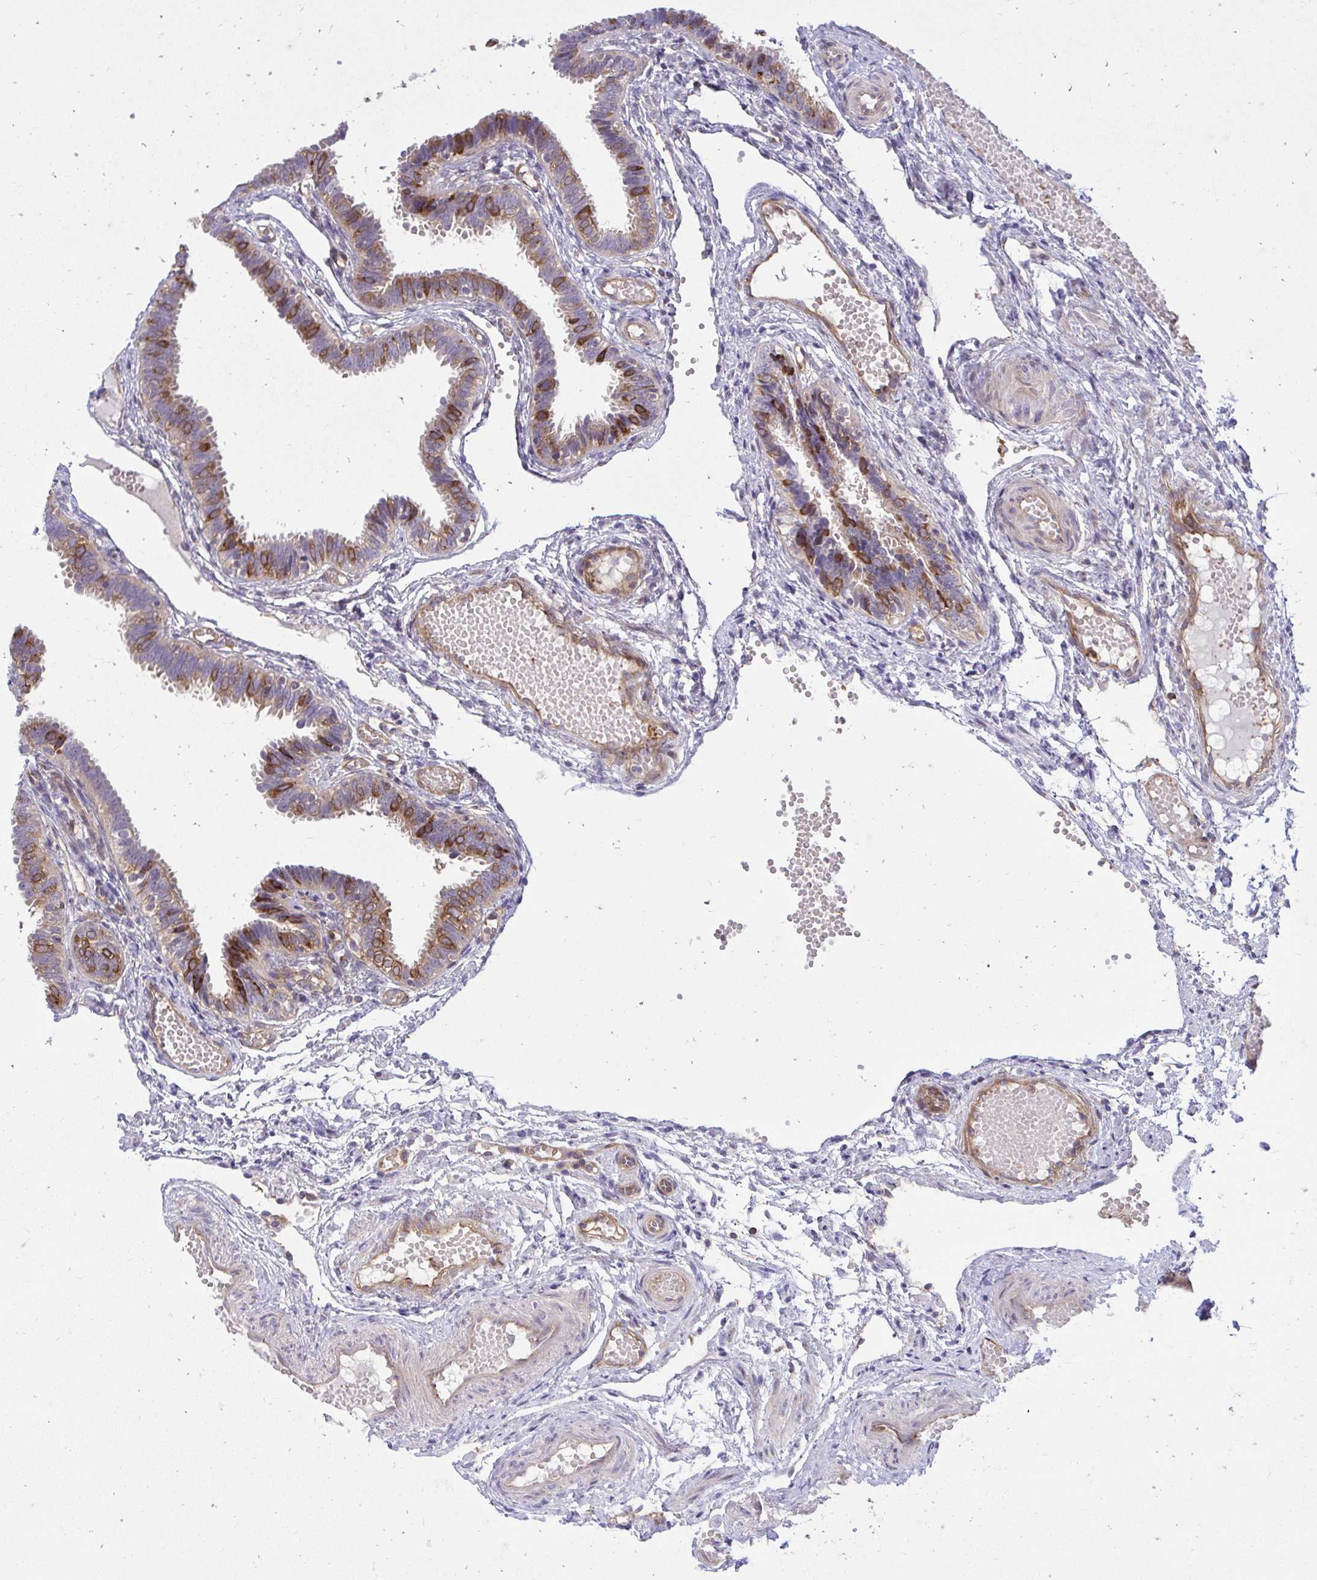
{"staining": {"intensity": "moderate", "quantity": "25%-75%", "location": "cytoplasmic/membranous"}, "tissue": "fallopian tube", "cell_type": "Glandular cells", "image_type": "normal", "snomed": [{"axis": "morphology", "description": "Normal tissue, NOS"}, {"axis": "topography", "description": "Fallopian tube"}], "caption": "Human fallopian tube stained for a protein (brown) reveals moderate cytoplasmic/membranous positive positivity in about 25%-75% of glandular cells.", "gene": "ASAP1", "patient": {"sex": "female", "age": 37}}